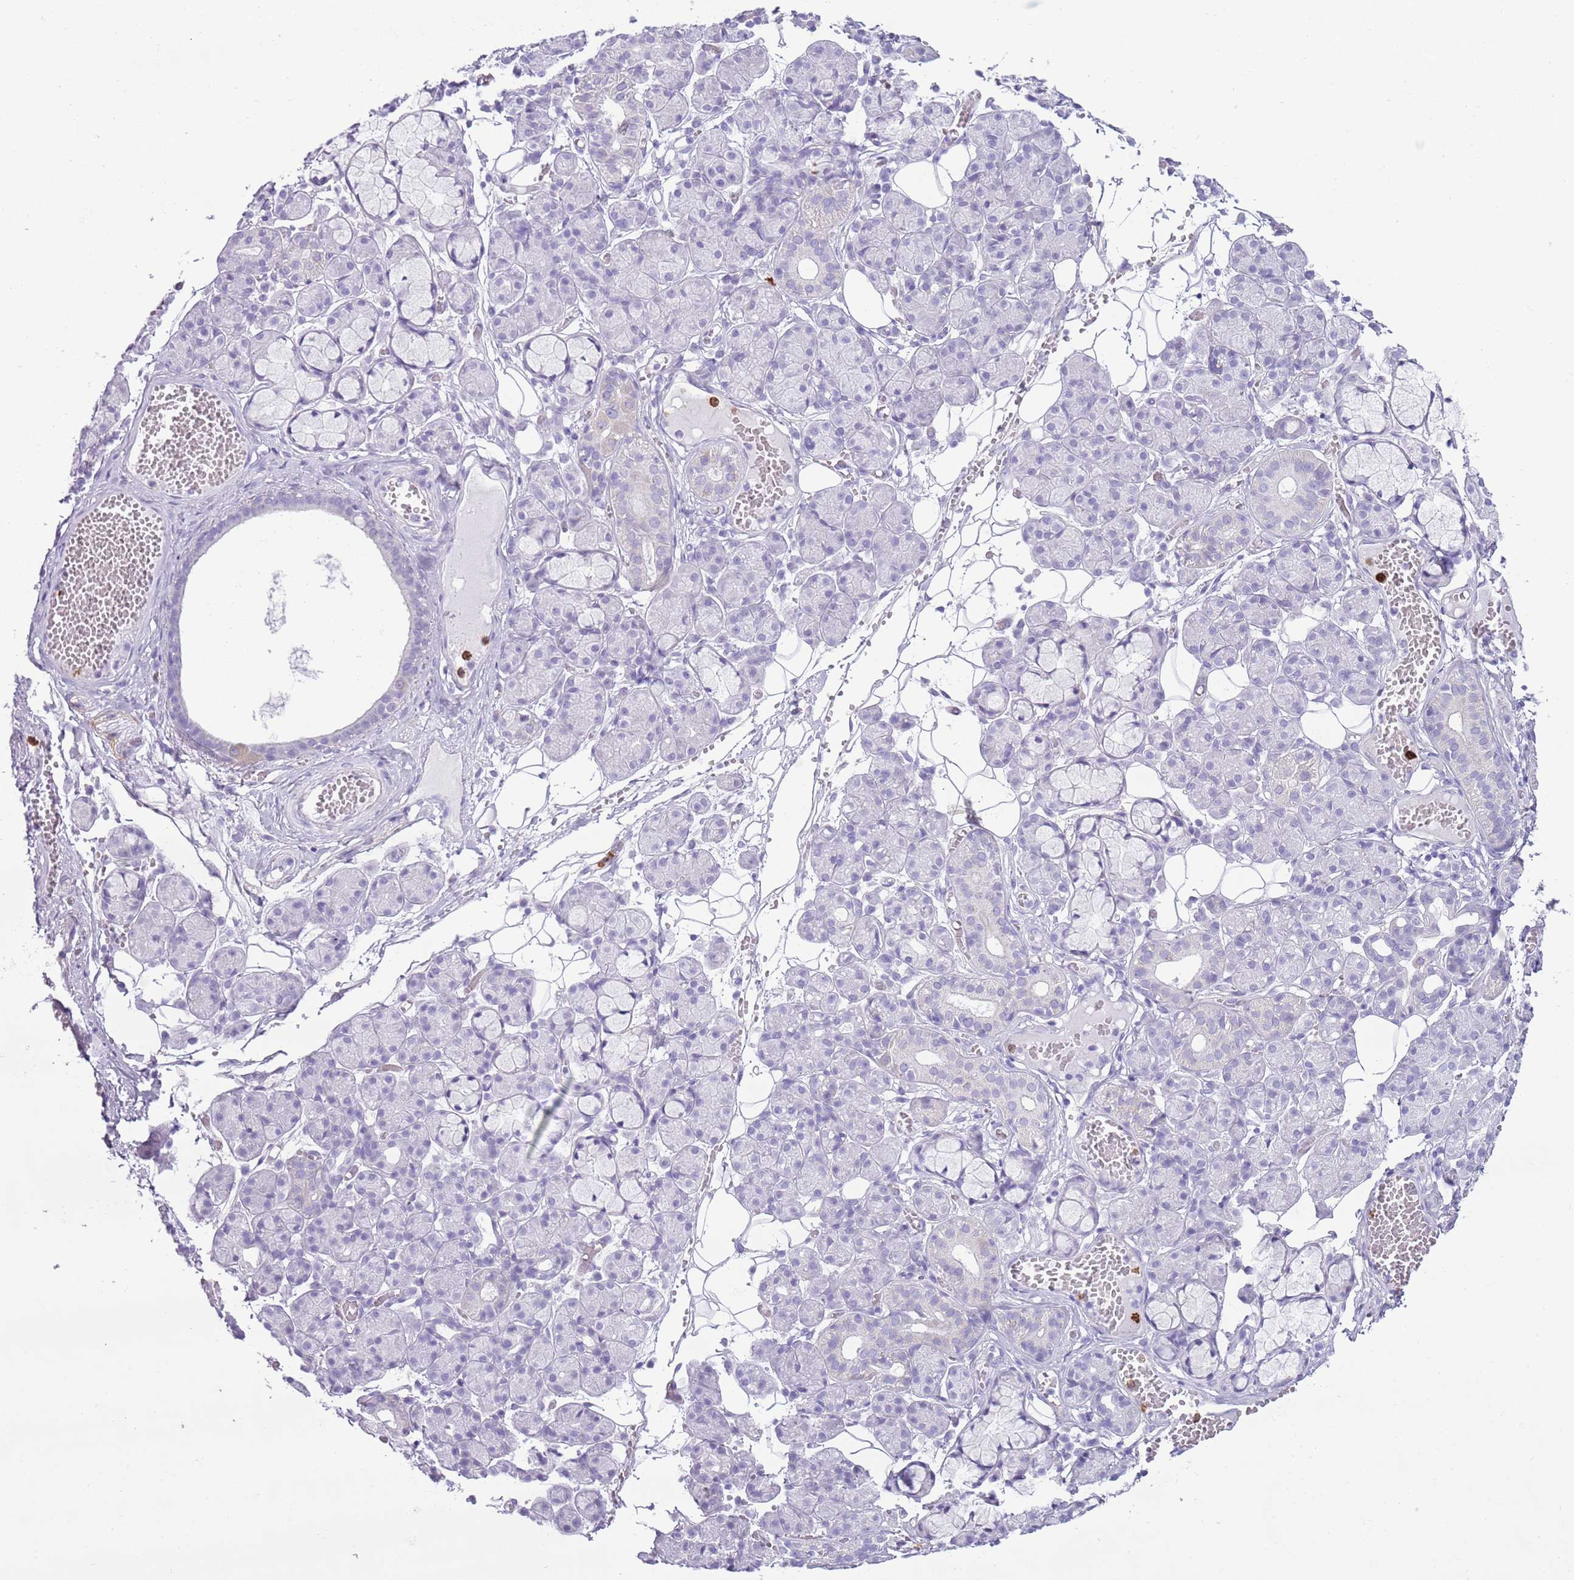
{"staining": {"intensity": "negative", "quantity": "none", "location": "none"}, "tissue": "salivary gland", "cell_type": "Glandular cells", "image_type": "normal", "snomed": [{"axis": "morphology", "description": "Normal tissue, NOS"}, {"axis": "topography", "description": "Salivary gland"}], "caption": "Glandular cells show no significant positivity in normal salivary gland. (DAB immunohistochemistry (IHC) with hematoxylin counter stain).", "gene": "CD177", "patient": {"sex": "male", "age": 63}}